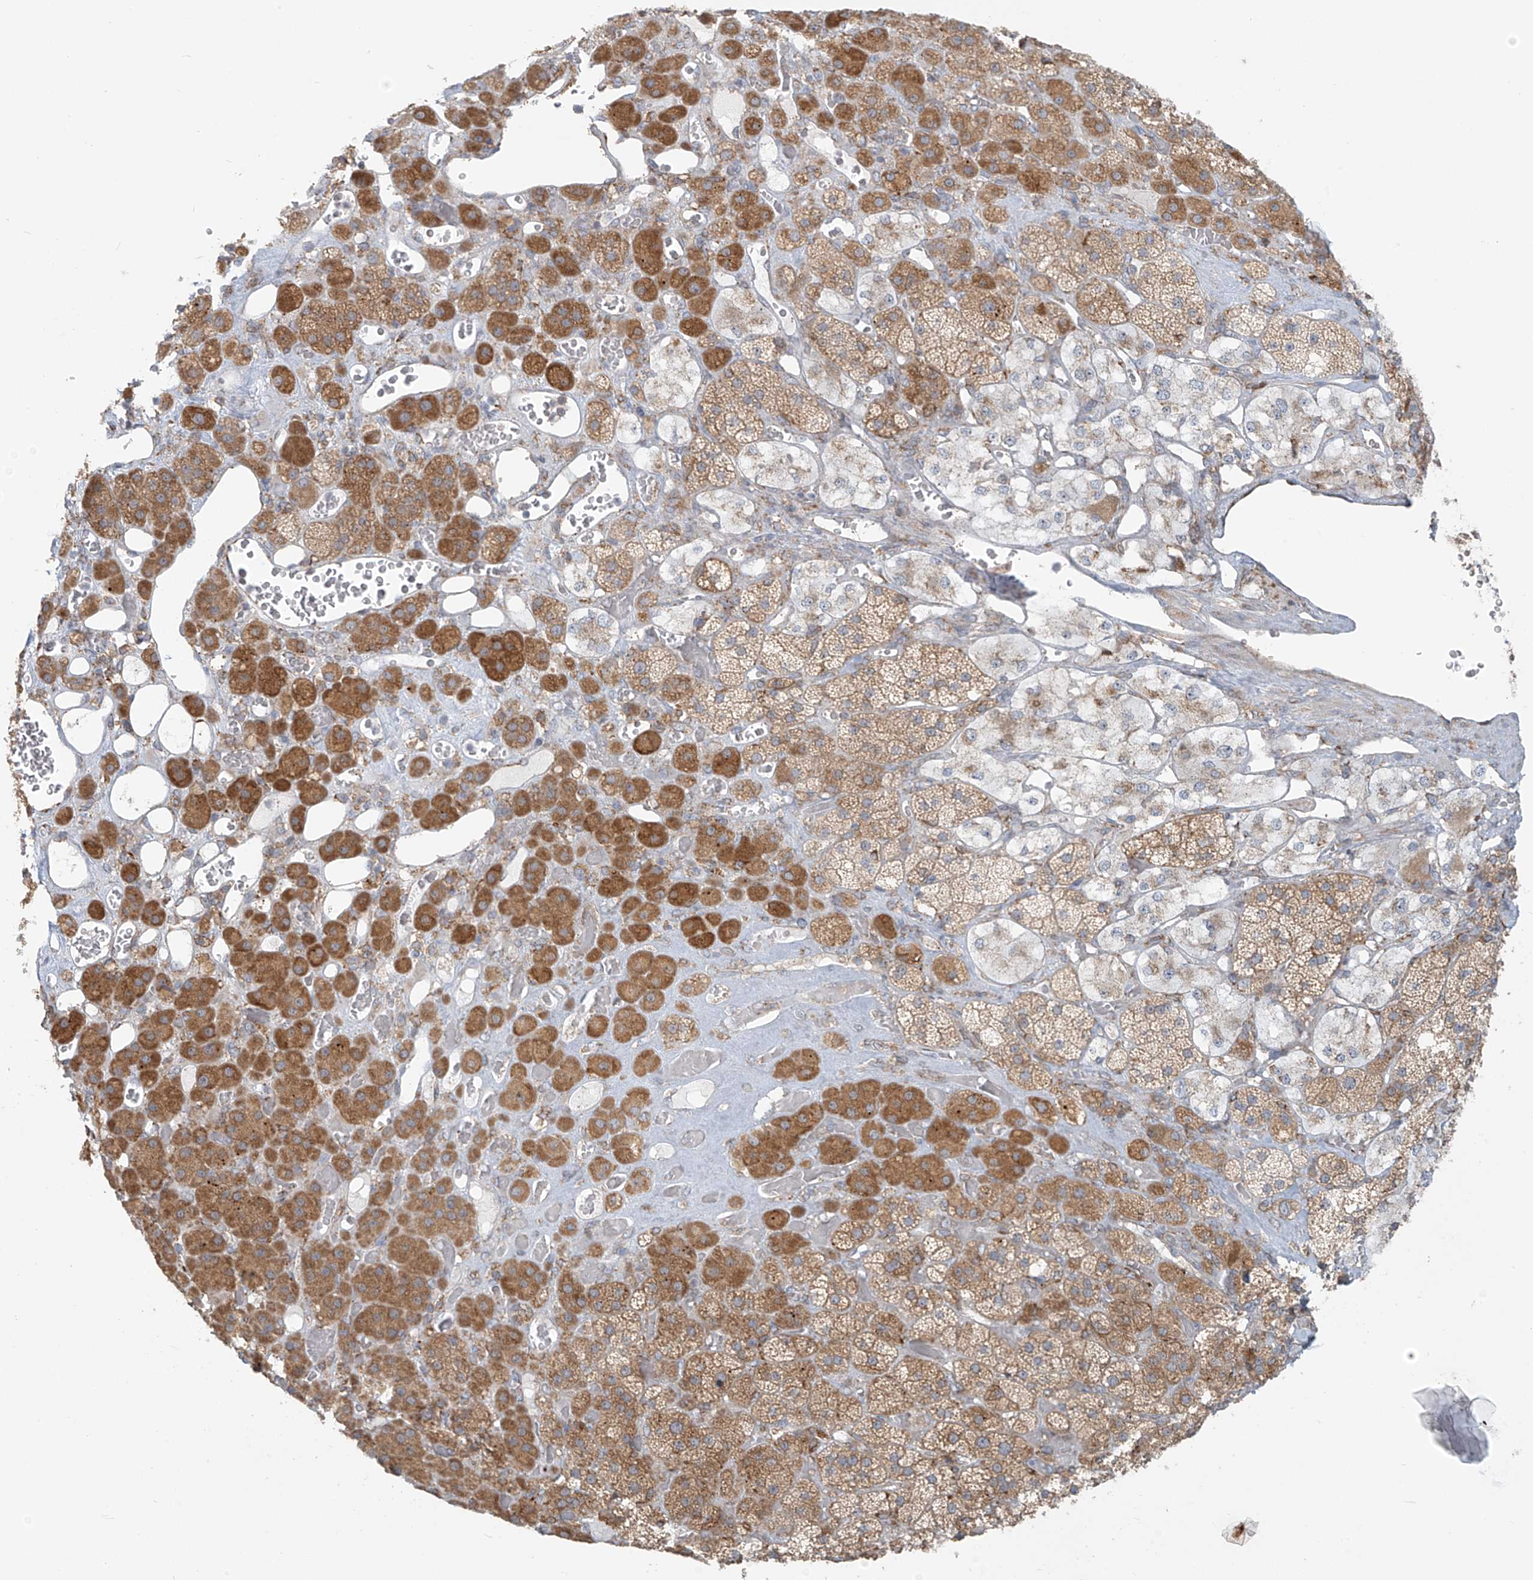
{"staining": {"intensity": "moderate", "quantity": ">75%", "location": "cytoplasmic/membranous"}, "tissue": "adrenal gland", "cell_type": "Glandular cells", "image_type": "normal", "snomed": [{"axis": "morphology", "description": "Normal tissue, NOS"}, {"axis": "topography", "description": "Adrenal gland"}], "caption": "An immunohistochemistry (IHC) photomicrograph of unremarkable tissue is shown. Protein staining in brown shows moderate cytoplasmic/membranous positivity in adrenal gland within glandular cells.", "gene": "KATNIP", "patient": {"sex": "male", "age": 57}}